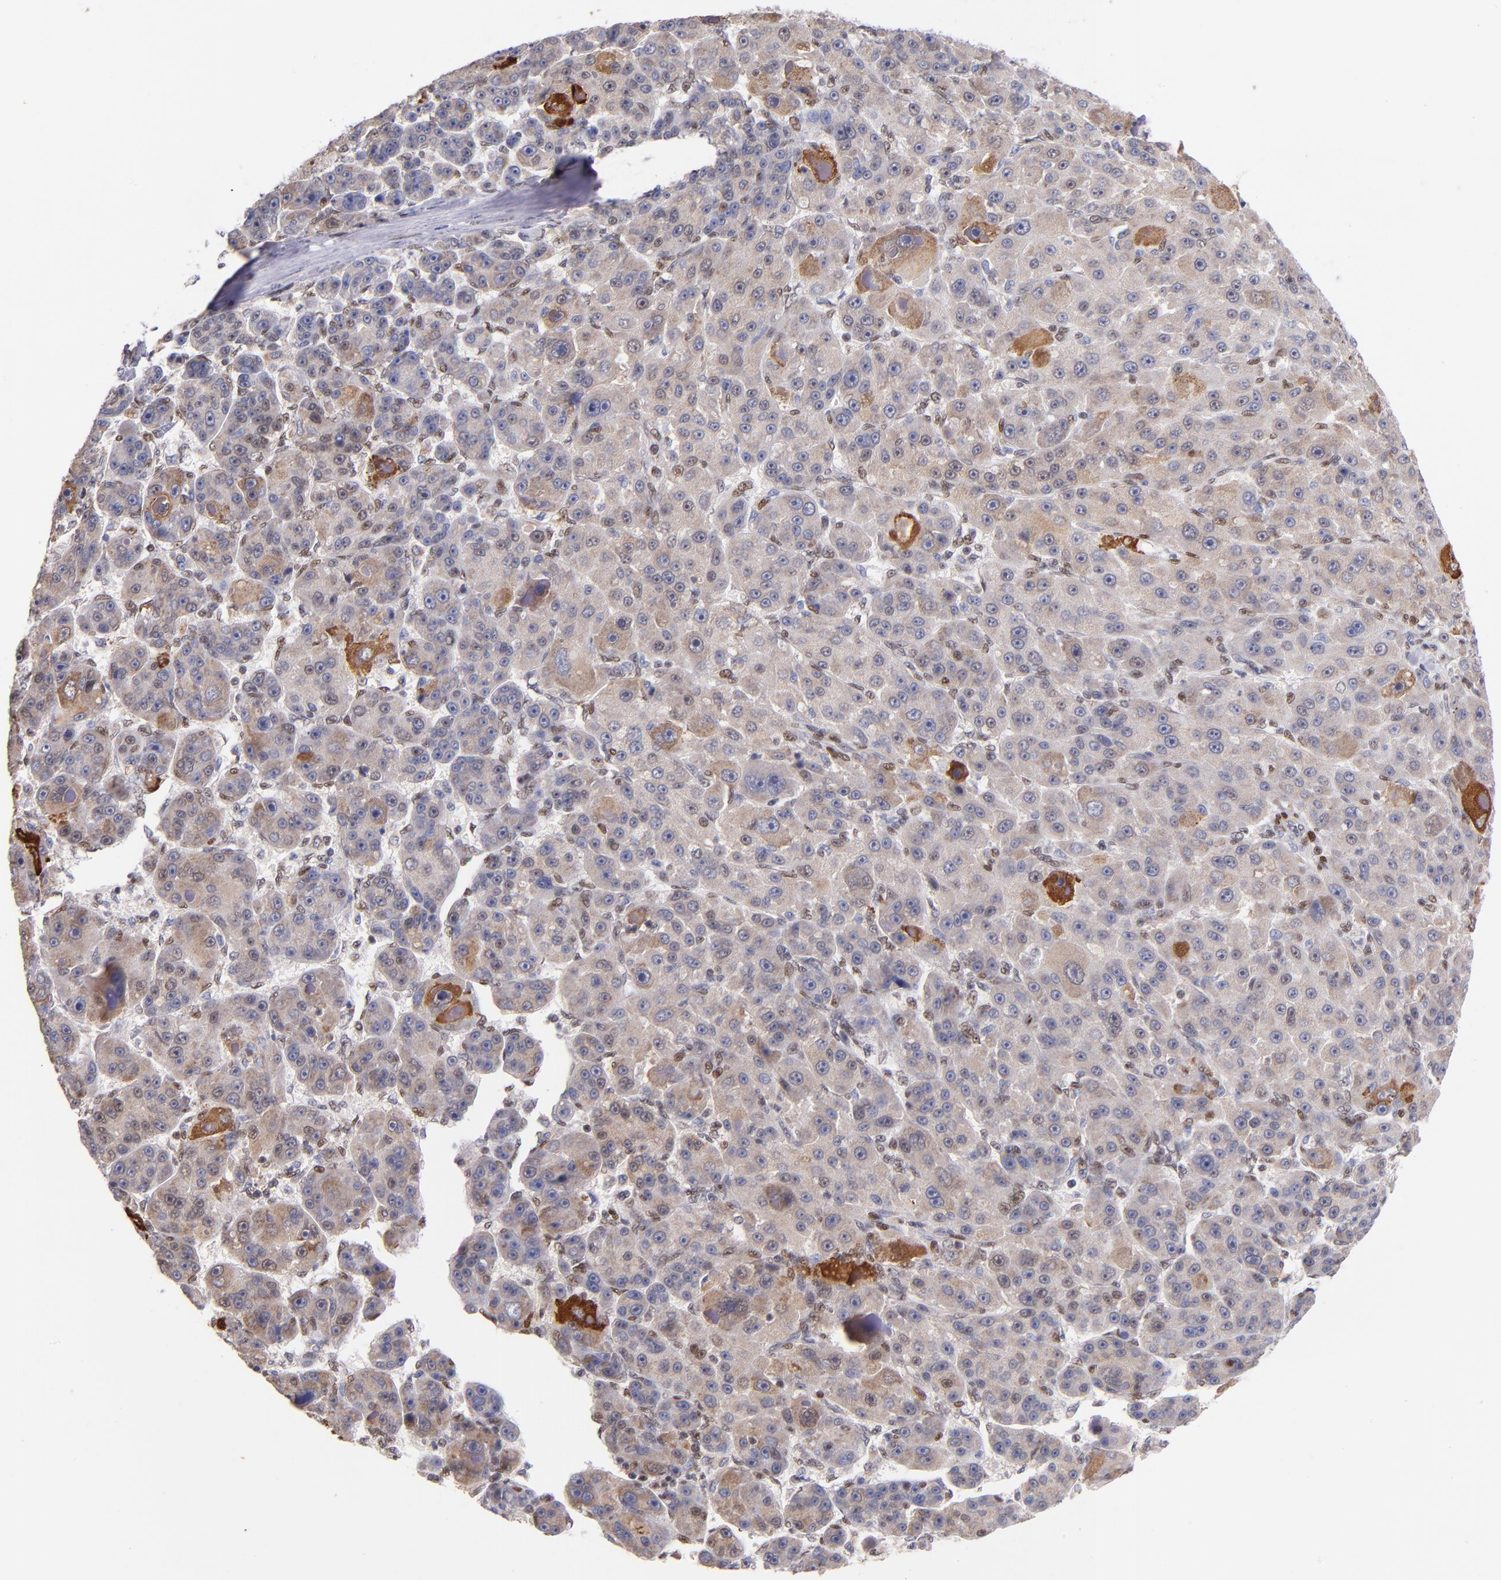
{"staining": {"intensity": "weak", "quantity": "<25%", "location": "cytoplasmic/membranous"}, "tissue": "liver cancer", "cell_type": "Tumor cells", "image_type": "cancer", "snomed": [{"axis": "morphology", "description": "Carcinoma, Hepatocellular, NOS"}, {"axis": "topography", "description": "Liver"}], "caption": "There is no significant positivity in tumor cells of liver cancer (hepatocellular carcinoma).", "gene": "SRF", "patient": {"sex": "male", "age": 76}}